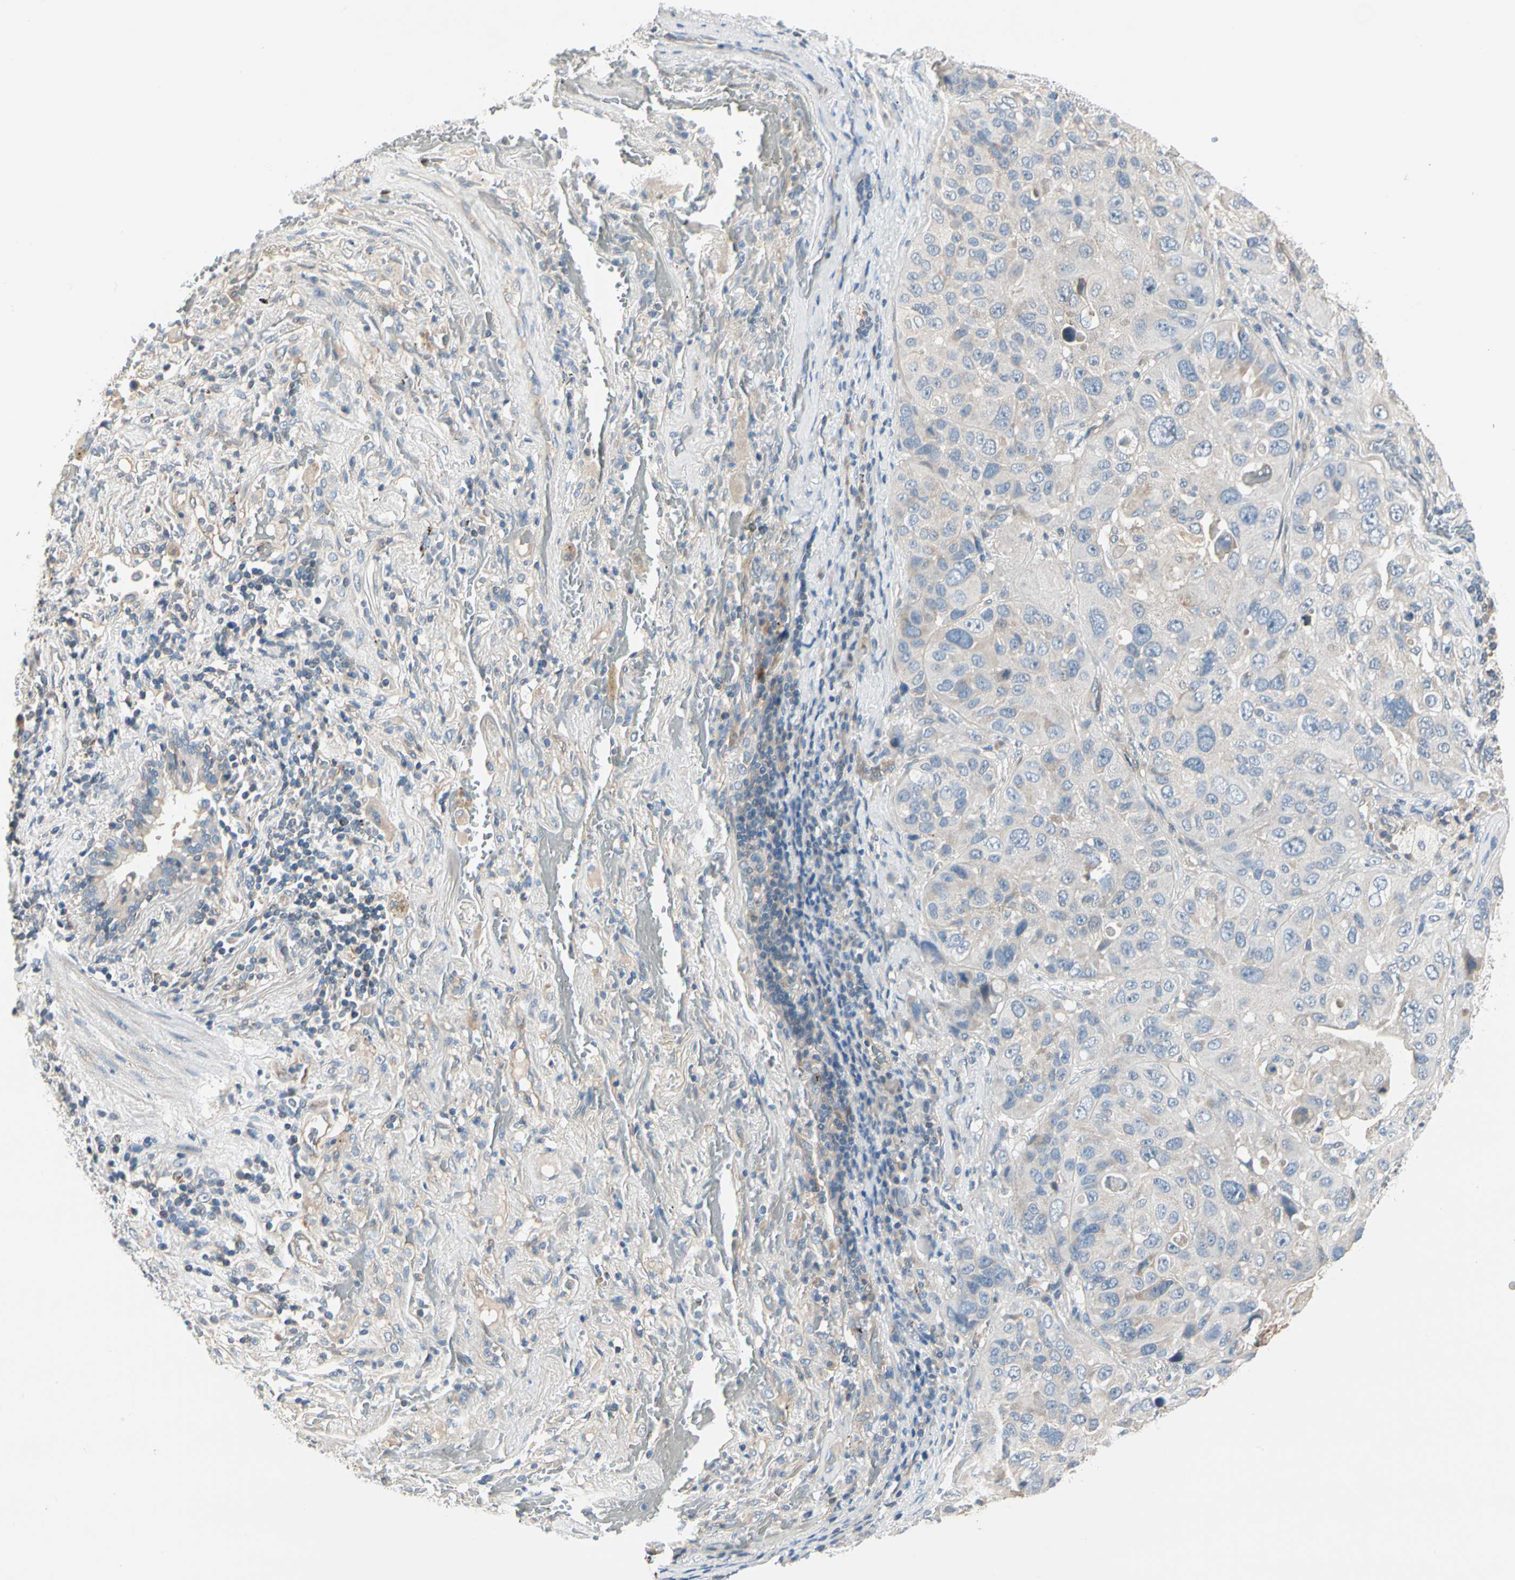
{"staining": {"intensity": "weak", "quantity": "<25%", "location": "cytoplasmic/membranous"}, "tissue": "lung cancer", "cell_type": "Tumor cells", "image_type": "cancer", "snomed": [{"axis": "morphology", "description": "Squamous cell carcinoma, NOS"}, {"axis": "topography", "description": "Lung"}], "caption": "This is a micrograph of immunohistochemistry staining of squamous cell carcinoma (lung), which shows no positivity in tumor cells.", "gene": "GPR153", "patient": {"sex": "male", "age": 57}}